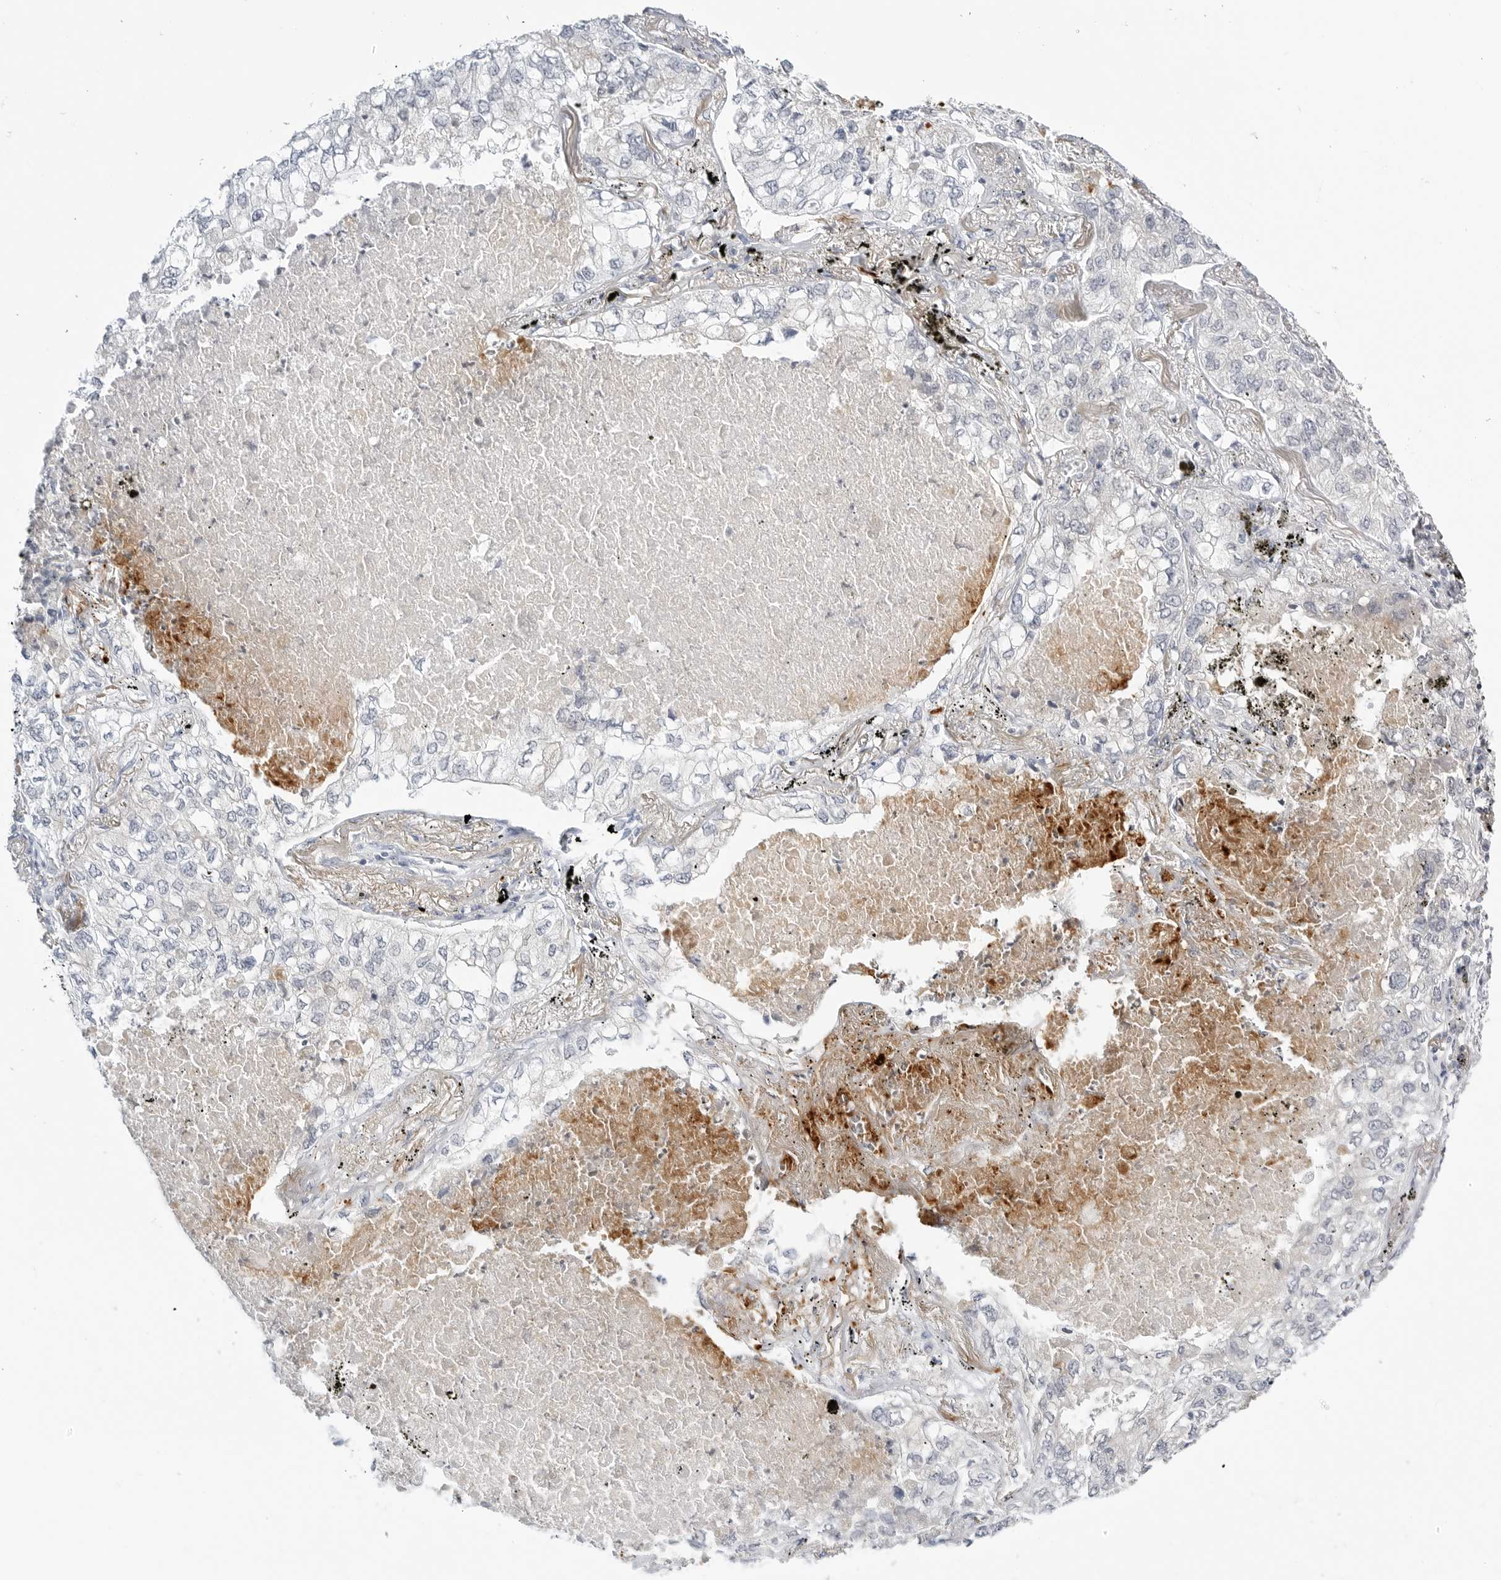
{"staining": {"intensity": "negative", "quantity": "none", "location": "none"}, "tissue": "lung cancer", "cell_type": "Tumor cells", "image_type": "cancer", "snomed": [{"axis": "morphology", "description": "Adenocarcinoma, NOS"}, {"axis": "topography", "description": "Lung"}], "caption": "This is a image of immunohistochemistry staining of lung cancer, which shows no positivity in tumor cells.", "gene": "MAP2K5", "patient": {"sex": "male", "age": 65}}